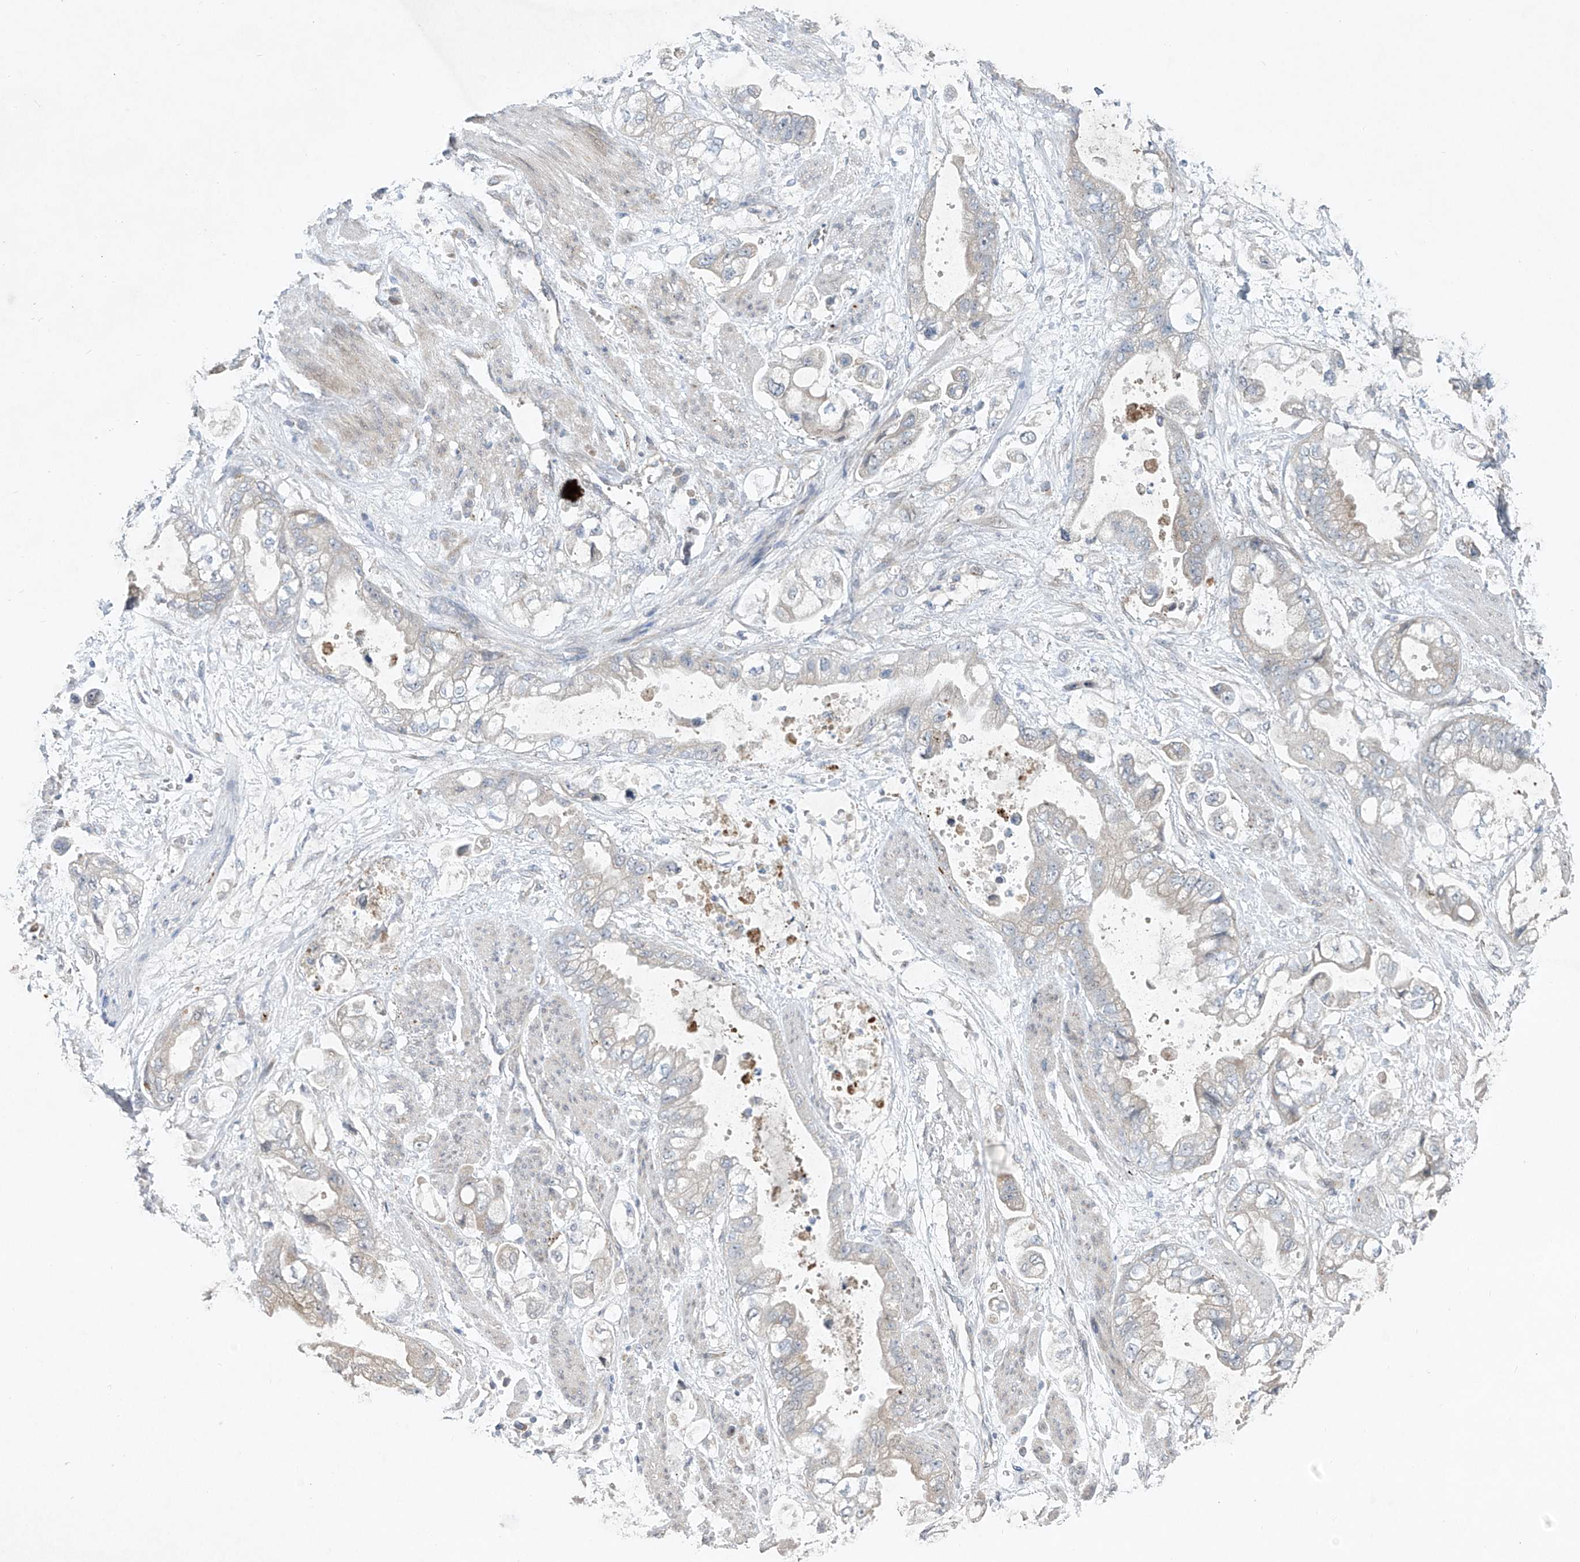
{"staining": {"intensity": "negative", "quantity": "none", "location": "none"}, "tissue": "stomach cancer", "cell_type": "Tumor cells", "image_type": "cancer", "snomed": [{"axis": "morphology", "description": "Adenocarcinoma, NOS"}, {"axis": "topography", "description": "Stomach"}], "caption": "There is no significant staining in tumor cells of adenocarcinoma (stomach).", "gene": "TJAP1", "patient": {"sex": "male", "age": 62}}